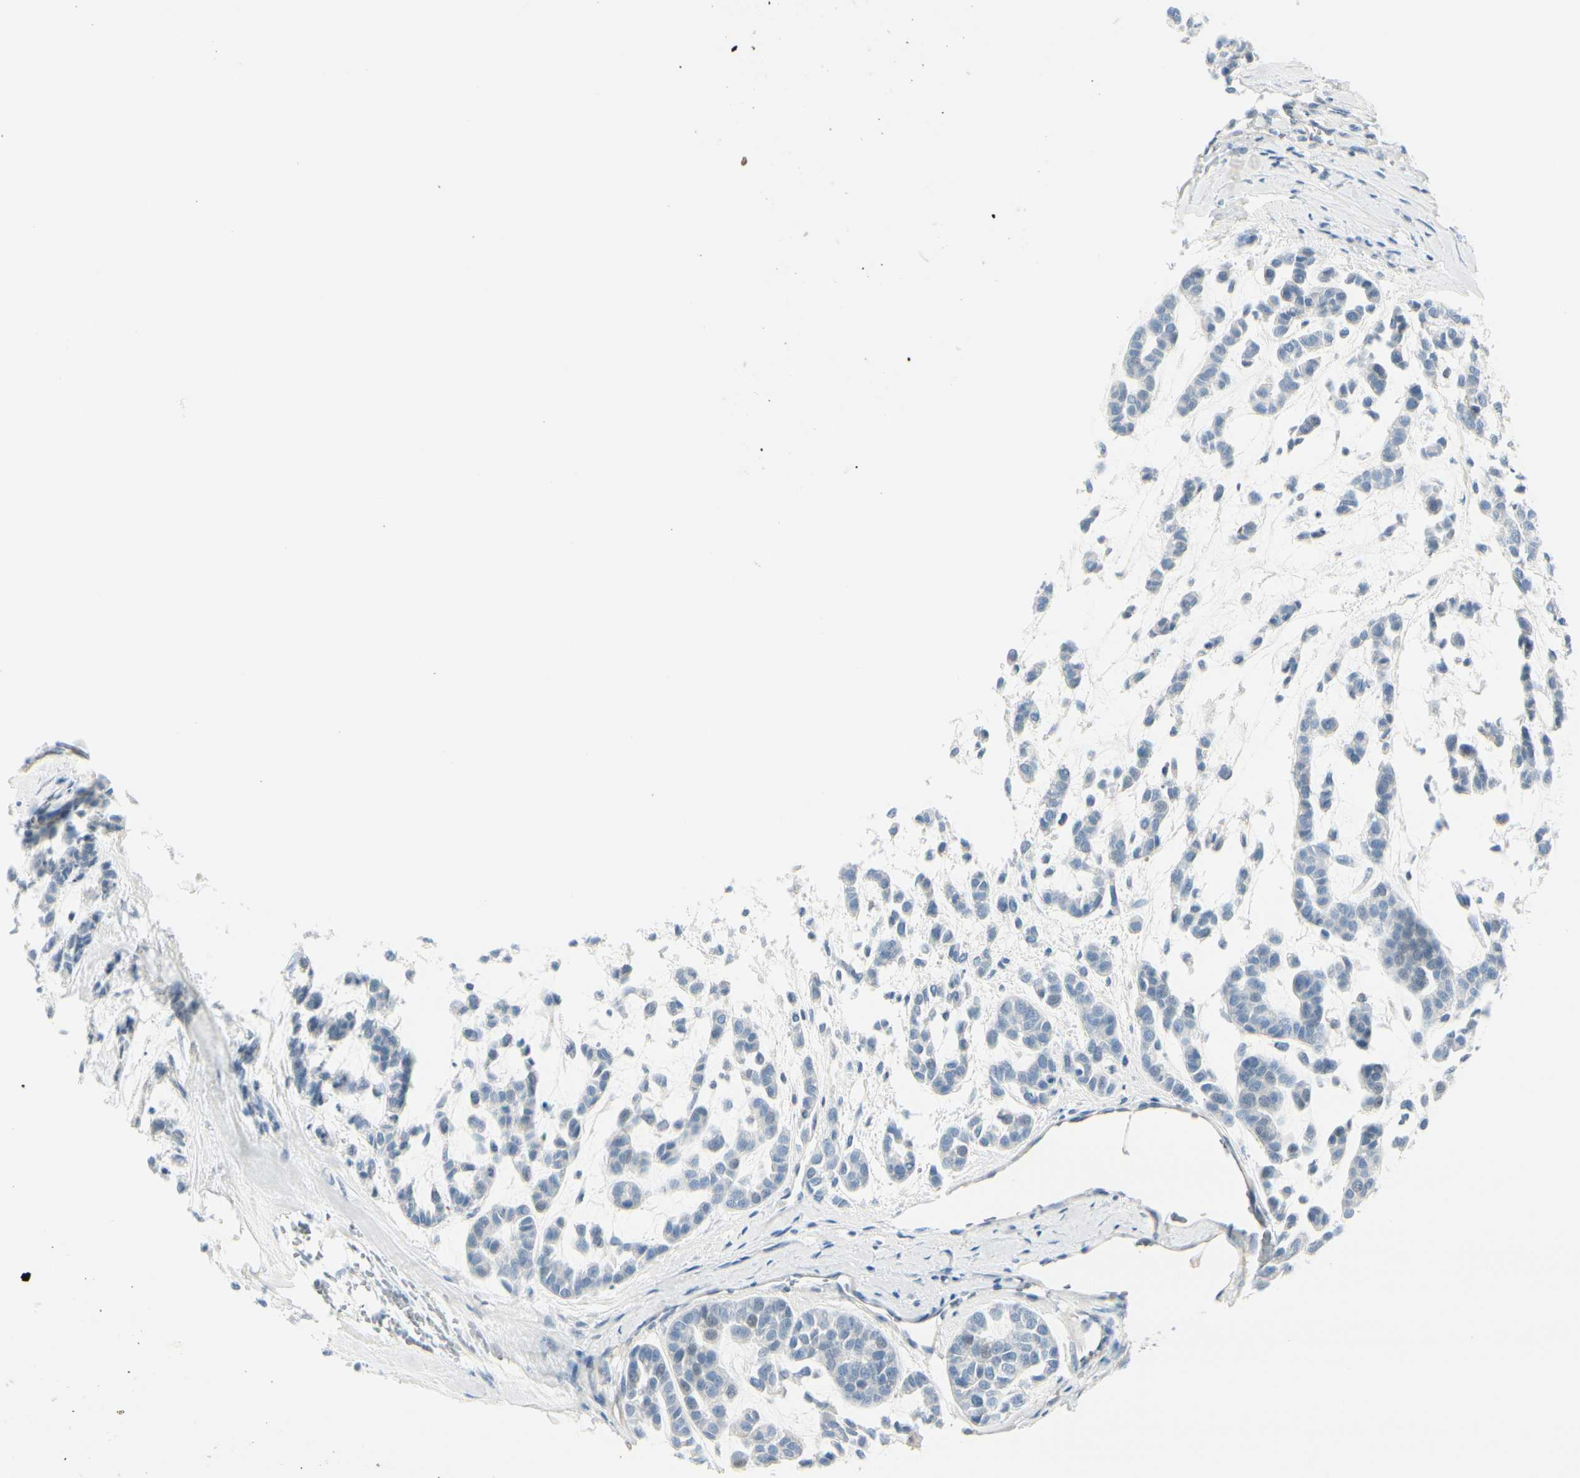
{"staining": {"intensity": "negative", "quantity": "none", "location": "none"}, "tissue": "head and neck cancer", "cell_type": "Tumor cells", "image_type": "cancer", "snomed": [{"axis": "morphology", "description": "Adenocarcinoma, NOS"}, {"axis": "morphology", "description": "Adenoma, NOS"}, {"axis": "topography", "description": "Head-Neck"}], "caption": "A micrograph of human head and neck adenoma is negative for staining in tumor cells. Nuclei are stained in blue.", "gene": "CDHR5", "patient": {"sex": "female", "age": 55}}